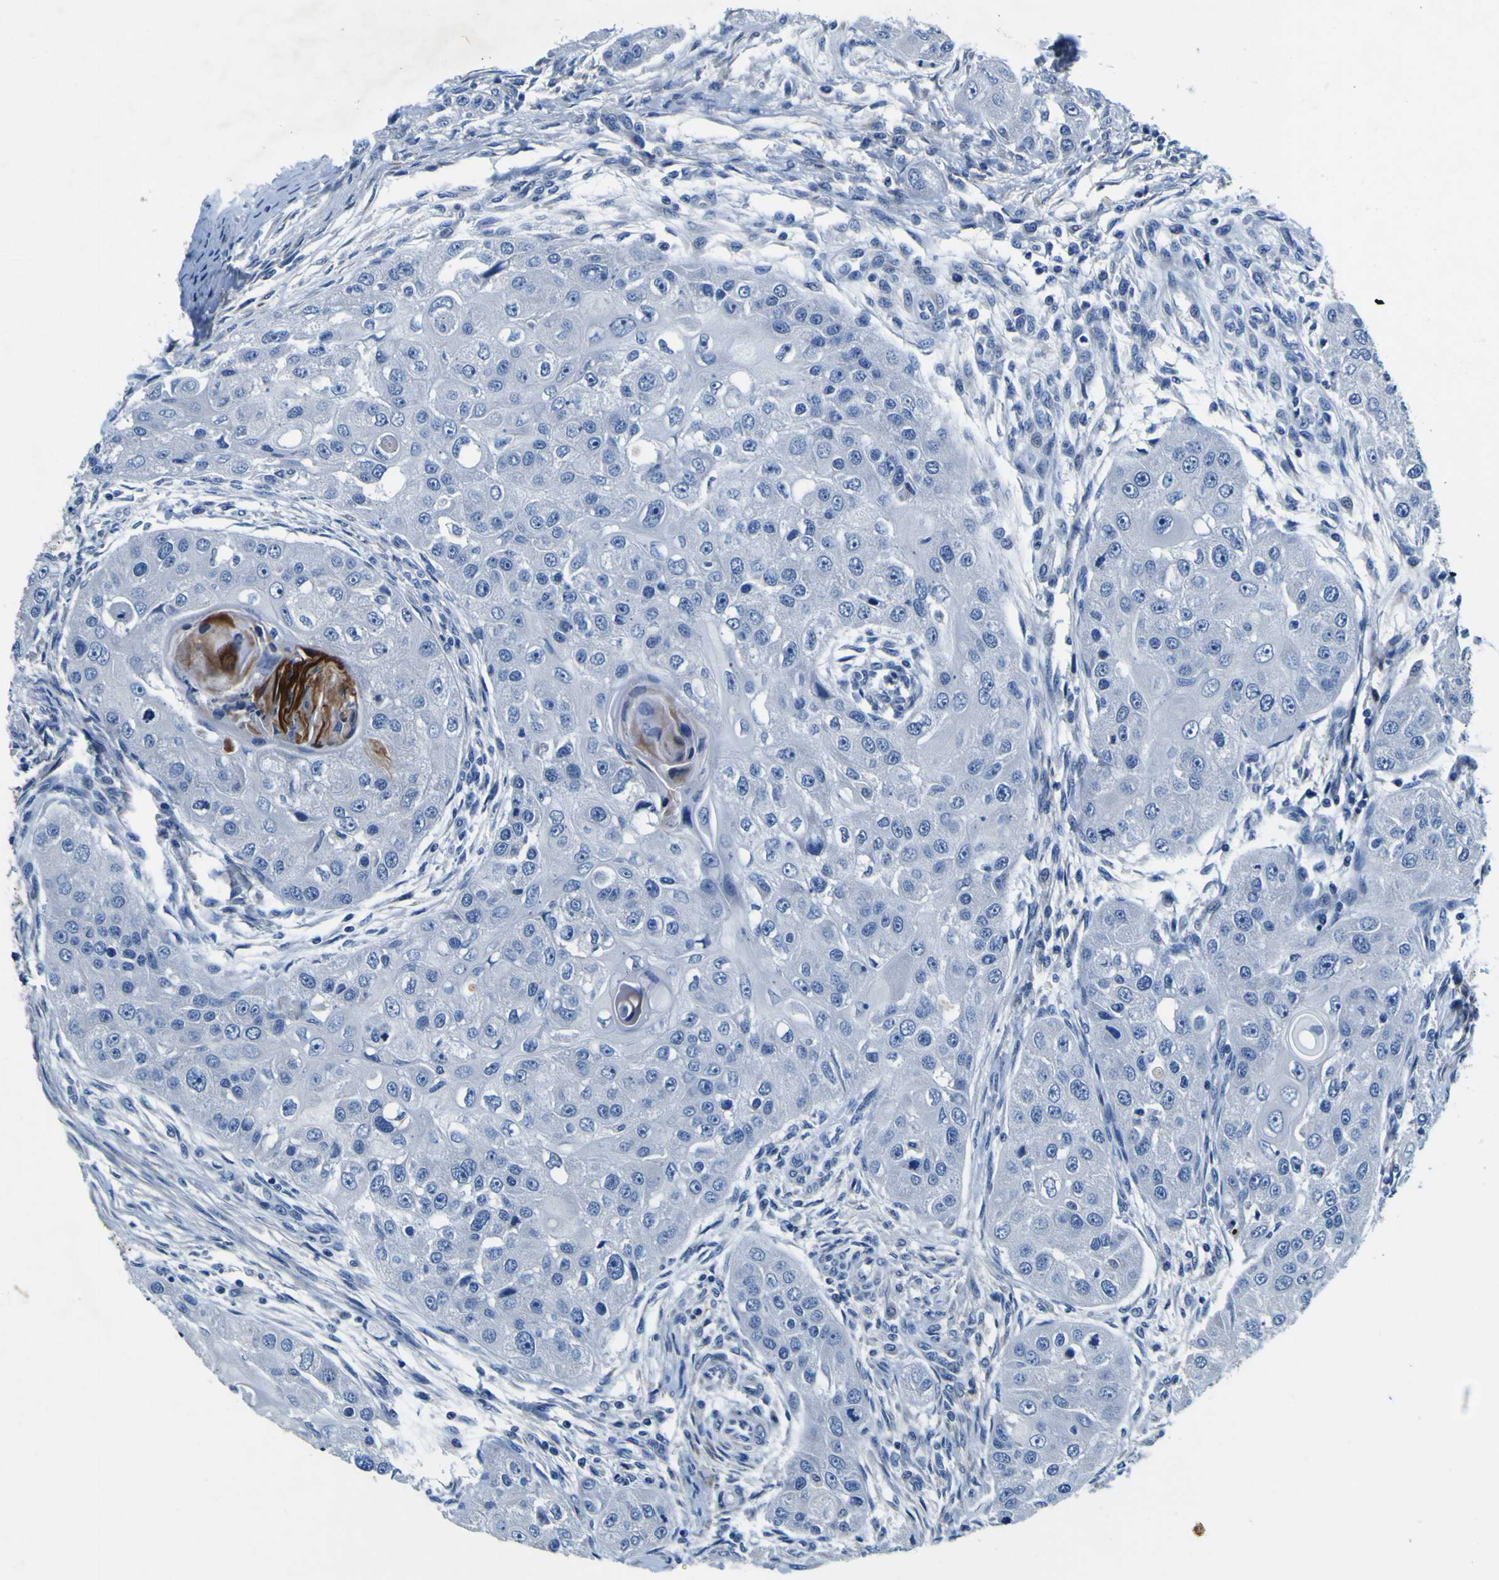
{"staining": {"intensity": "negative", "quantity": "none", "location": "none"}, "tissue": "head and neck cancer", "cell_type": "Tumor cells", "image_type": "cancer", "snomed": [{"axis": "morphology", "description": "Normal tissue, NOS"}, {"axis": "morphology", "description": "Squamous cell carcinoma, NOS"}, {"axis": "topography", "description": "Skeletal muscle"}, {"axis": "topography", "description": "Head-Neck"}], "caption": "Human head and neck cancer (squamous cell carcinoma) stained for a protein using immunohistochemistry (IHC) exhibits no expression in tumor cells.", "gene": "AGAP3", "patient": {"sex": "male", "age": 51}}